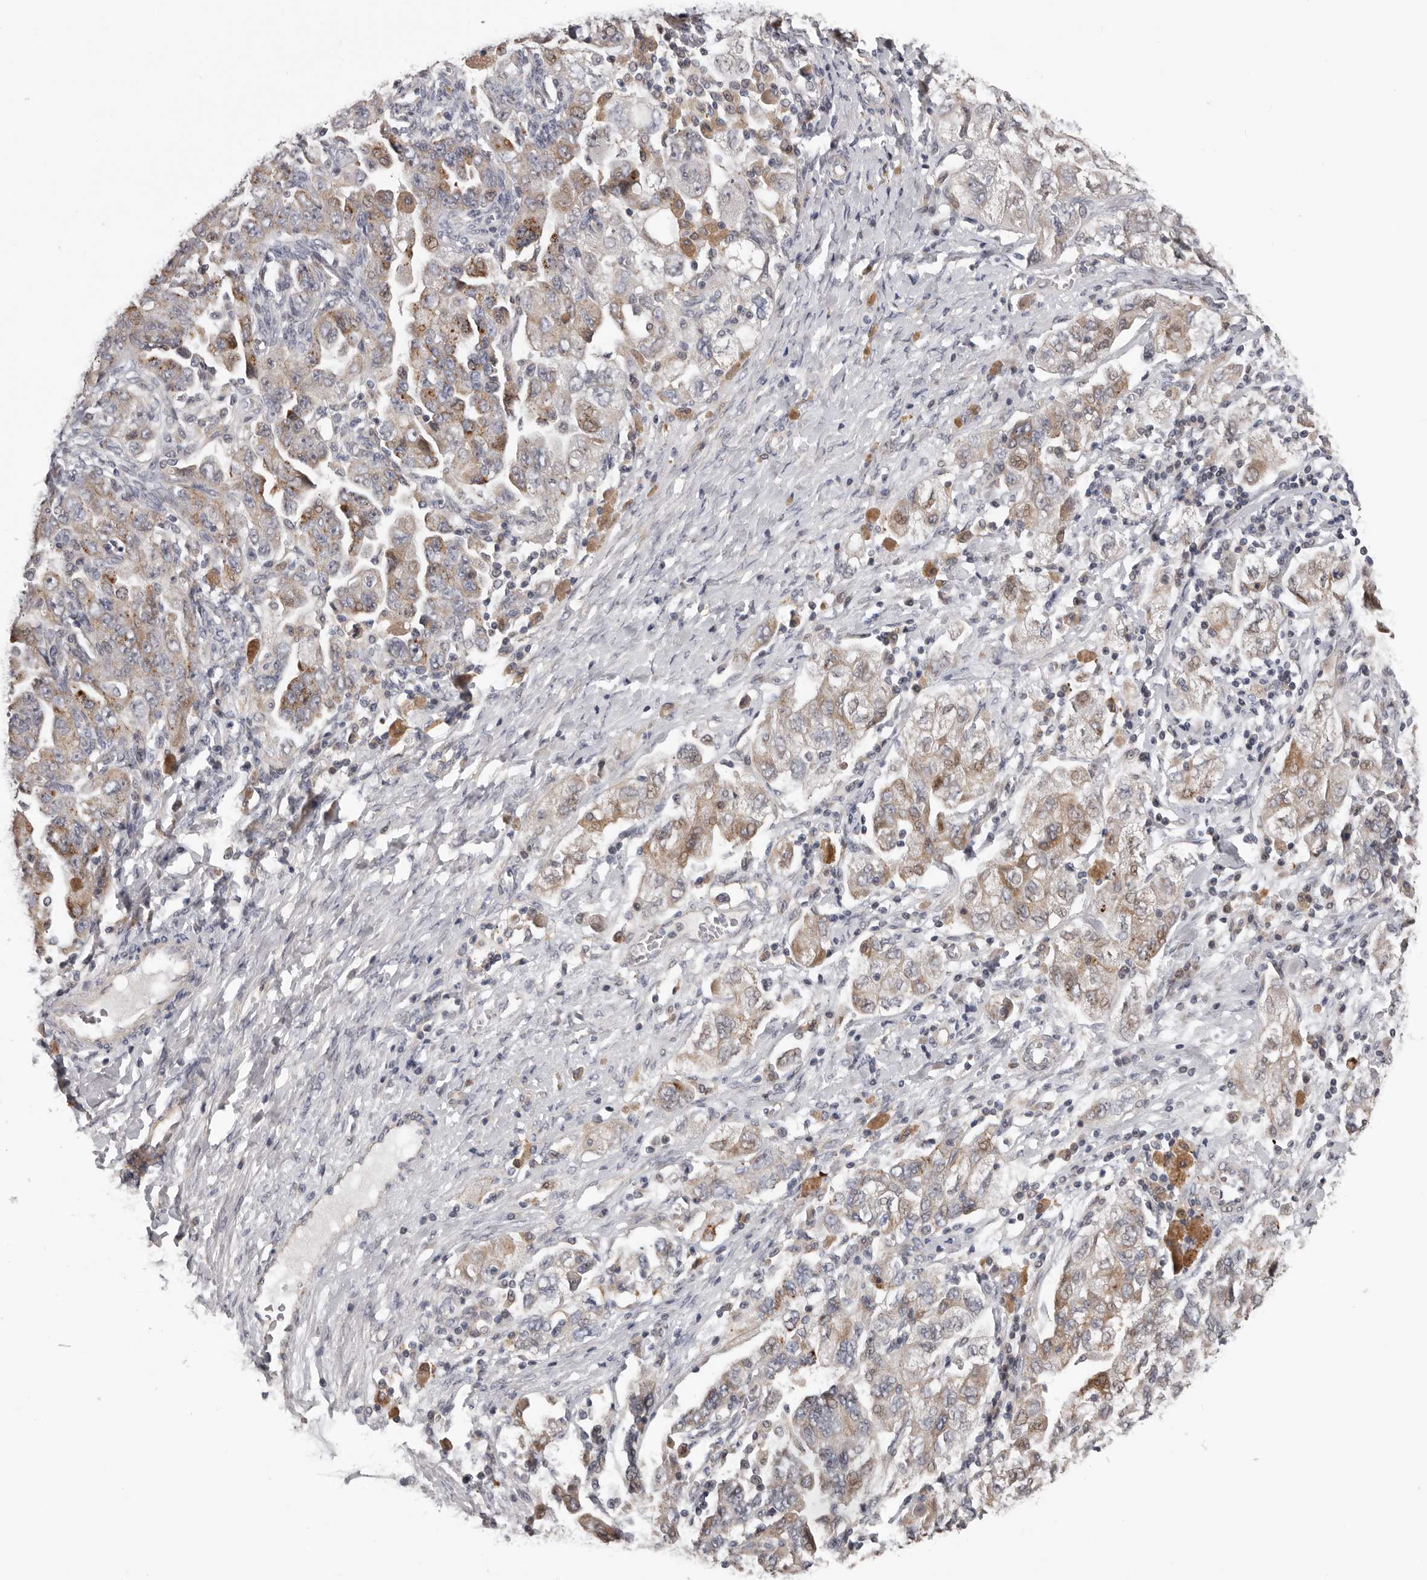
{"staining": {"intensity": "weak", "quantity": "25%-75%", "location": "cytoplasmic/membranous"}, "tissue": "ovarian cancer", "cell_type": "Tumor cells", "image_type": "cancer", "snomed": [{"axis": "morphology", "description": "Carcinoma, NOS"}, {"axis": "morphology", "description": "Cystadenocarcinoma, serous, NOS"}, {"axis": "topography", "description": "Ovary"}], "caption": "Tumor cells reveal low levels of weak cytoplasmic/membranous positivity in about 25%-75% of cells in human carcinoma (ovarian).", "gene": "RNF217", "patient": {"sex": "female", "age": 69}}